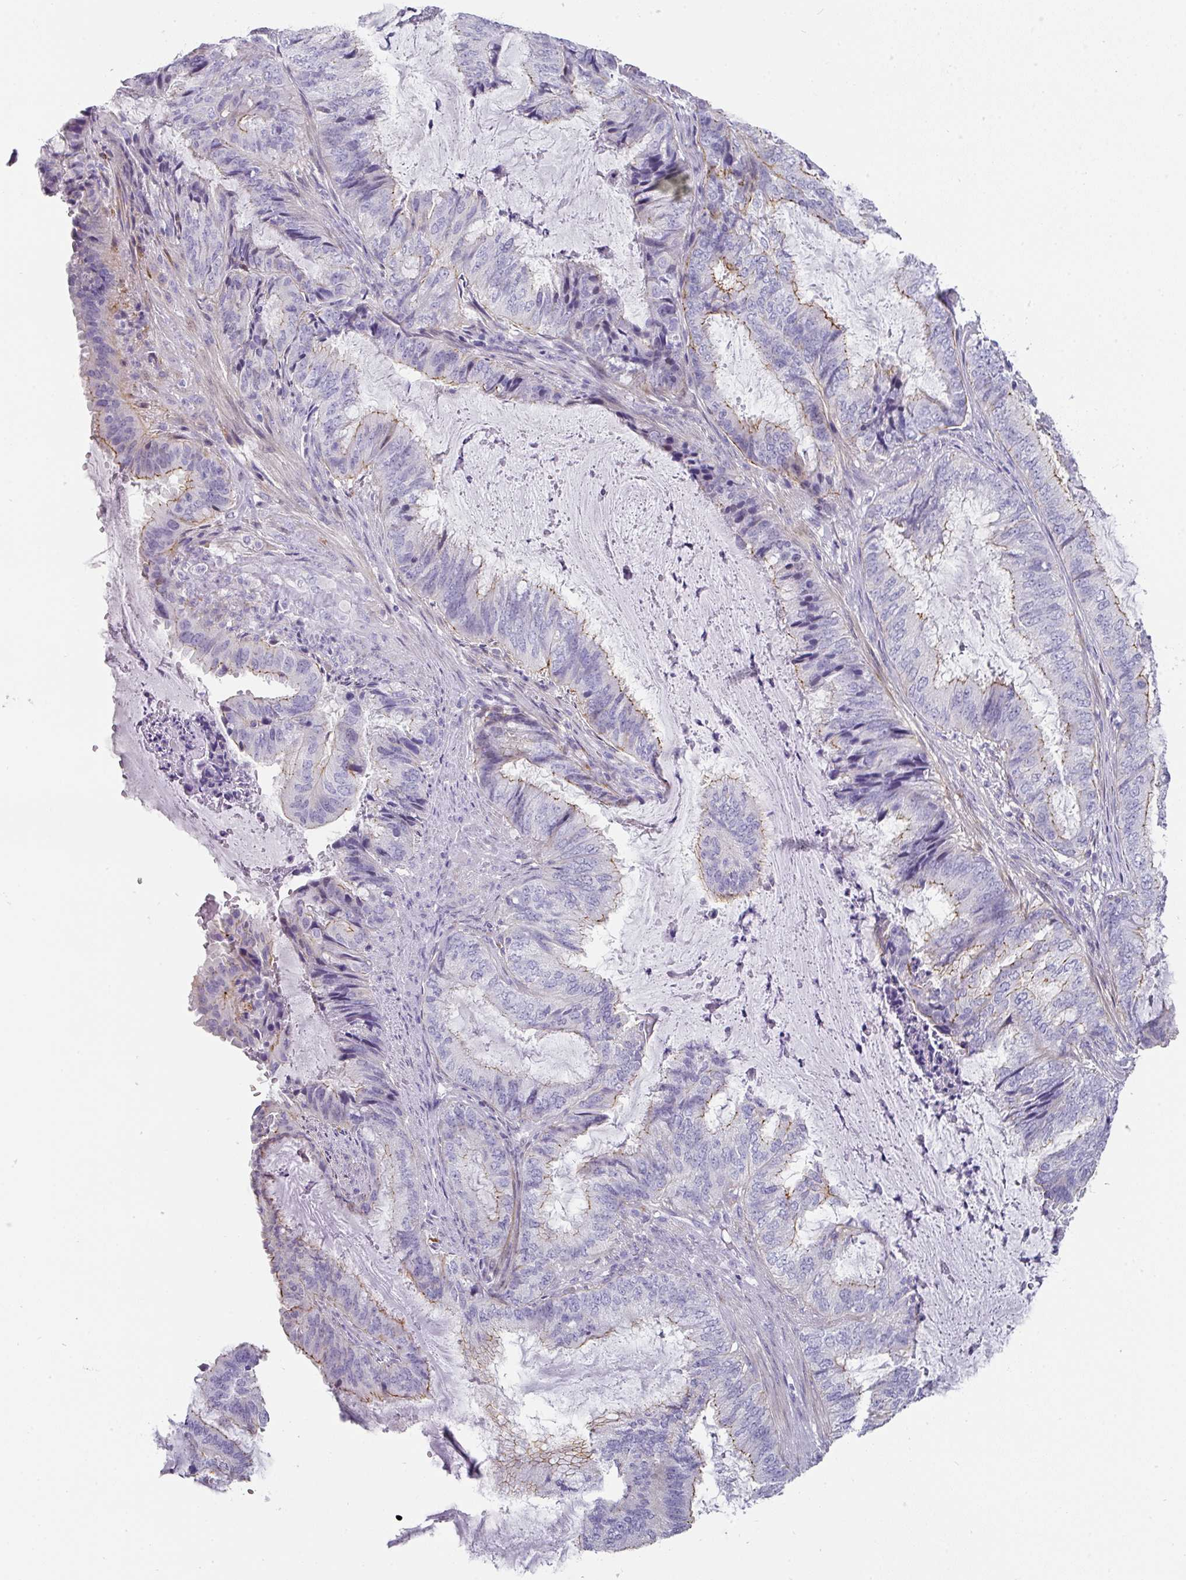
{"staining": {"intensity": "weak", "quantity": "25%-75%", "location": "cytoplasmic/membranous"}, "tissue": "endometrial cancer", "cell_type": "Tumor cells", "image_type": "cancer", "snomed": [{"axis": "morphology", "description": "Adenocarcinoma, NOS"}, {"axis": "topography", "description": "Endometrium"}], "caption": "Protein expression analysis of human endometrial adenocarcinoma reveals weak cytoplasmic/membranous staining in approximately 25%-75% of tumor cells. The protein of interest is shown in brown color, while the nuclei are stained blue.", "gene": "ANKRD29", "patient": {"sex": "female", "age": 51}}